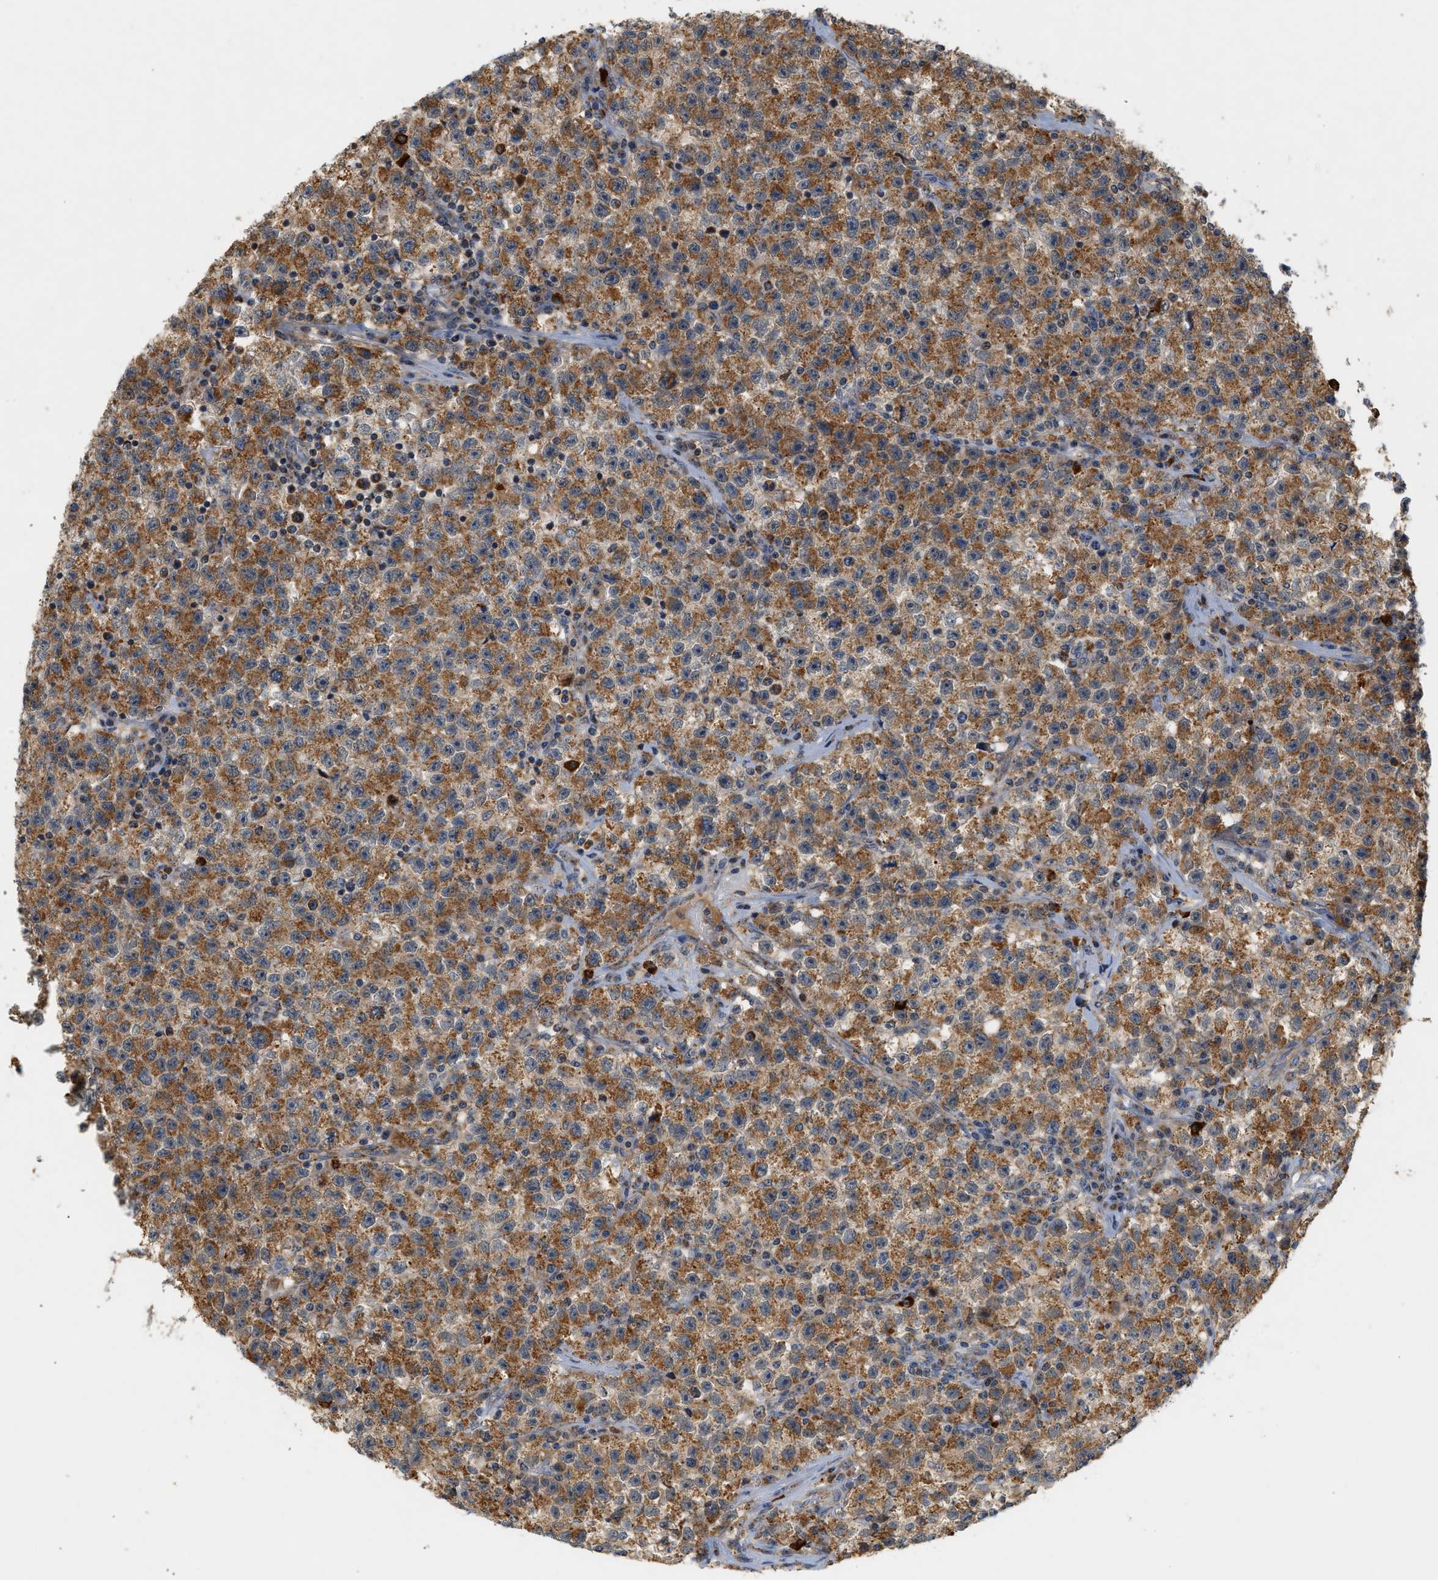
{"staining": {"intensity": "strong", "quantity": ">75%", "location": "cytoplasmic/membranous"}, "tissue": "testis cancer", "cell_type": "Tumor cells", "image_type": "cancer", "snomed": [{"axis": "morphology", "description": "Seminoma, NOS"}, {"axis": "topography", "description": "Testis"}], "caption": "Immunohistochemistry (IHC) (DAB (3,3'-diaminobenzidine)) staining of human testis cancer exhibits strong cytoplasmic/membranous protein expression in approximately >75% of tumor cells. (DAB IHC, brown staining for protein, blue staining for nuclei).", "gene": "MCU", "patient": {"sex": "male", "age": 22}}